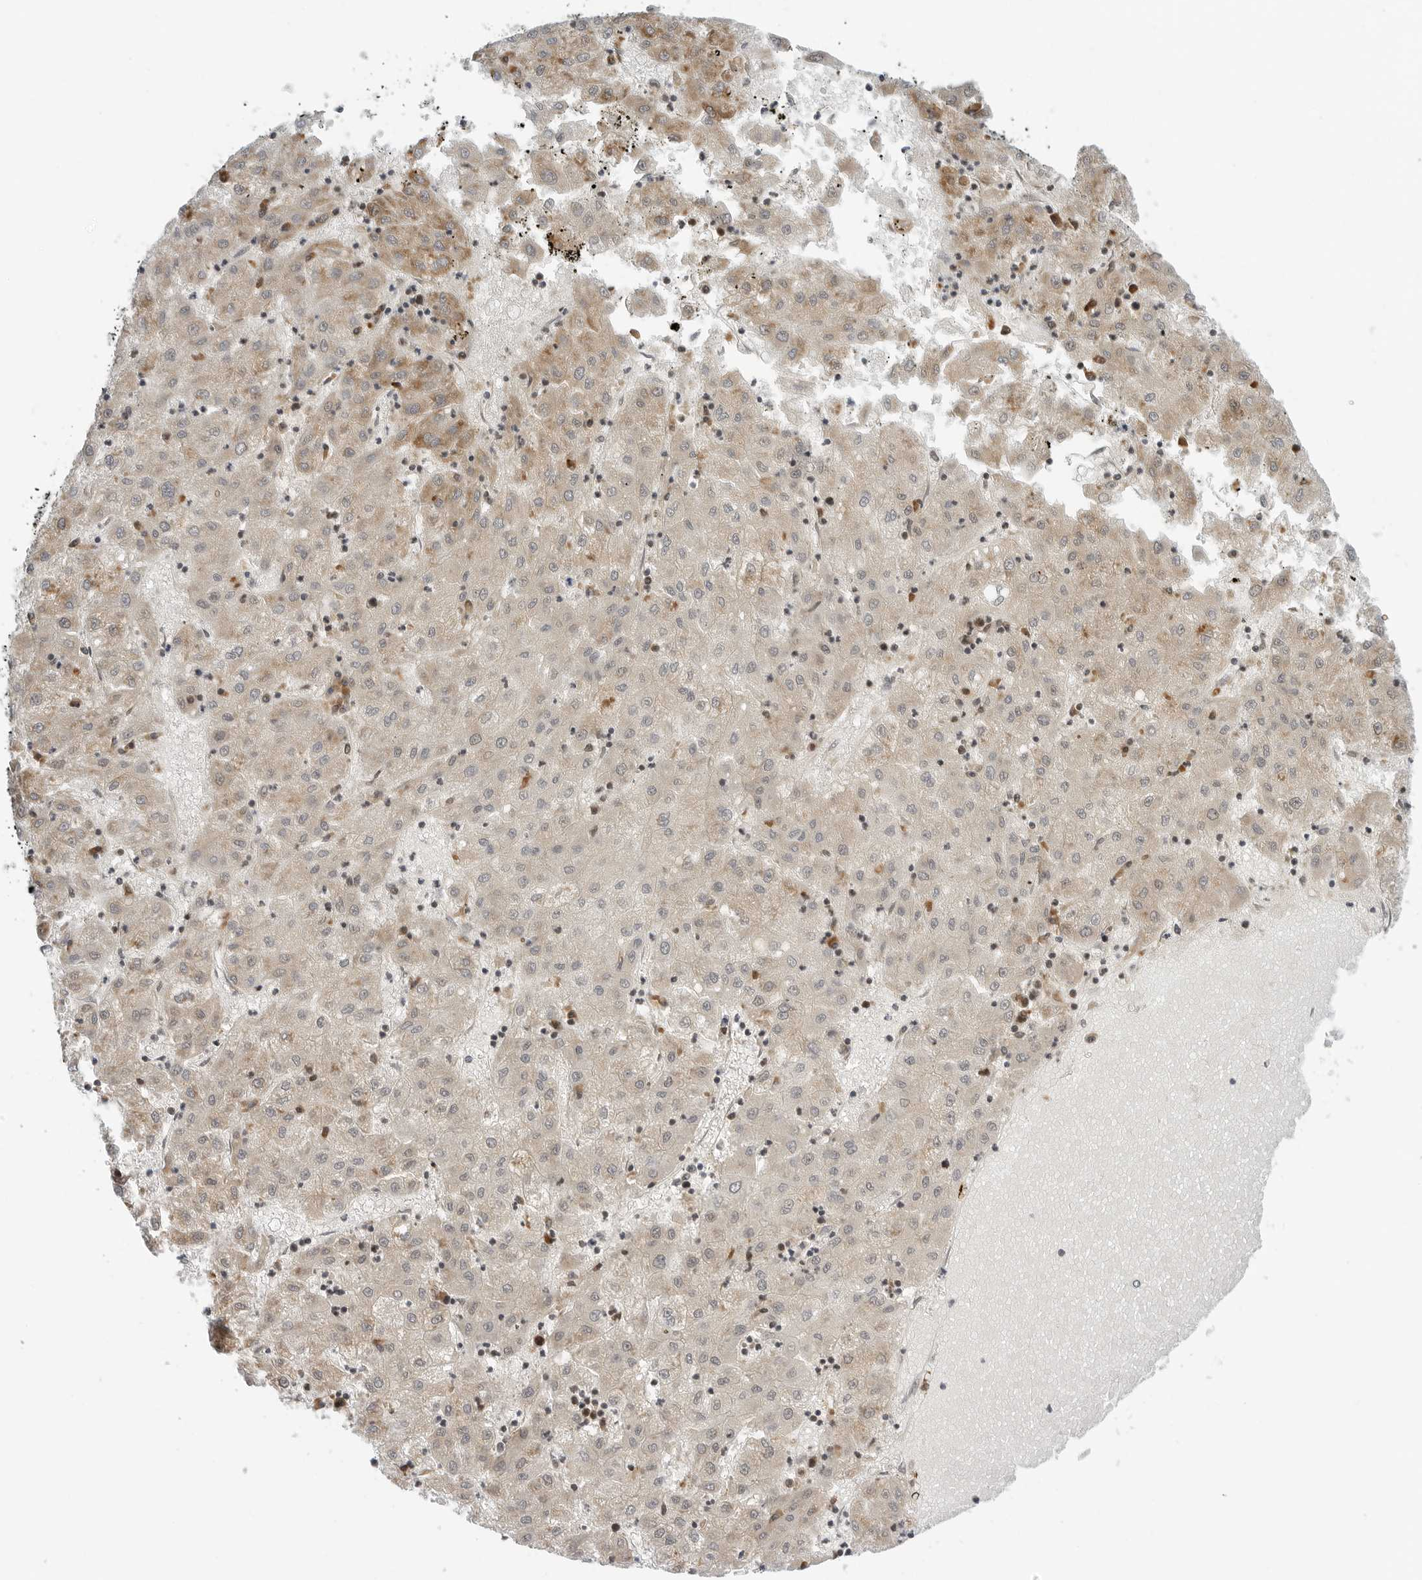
{"staining": {"intensity": "moderate", "quantity": "<25%", "location": "cytoplasmic/membranous"}, "tissue": "liver cancer", "cell_type": "Tumor cells", "image_type": "cancer", "snomed": [{"axis": "morphology", "description": "Carcinoma, Hepatocellular, NOS"}, {"axis": "topography", "description": "Liver"}], "caption": "Protein expression analysis of human liver cancer (hepatocellular carcinoma) reveals moderate cytoplasmic/membranous positivity in approximately <25% of tumor cells.", "gene": "TIPRL", "patient": {"sex": "male", "age": 72}}